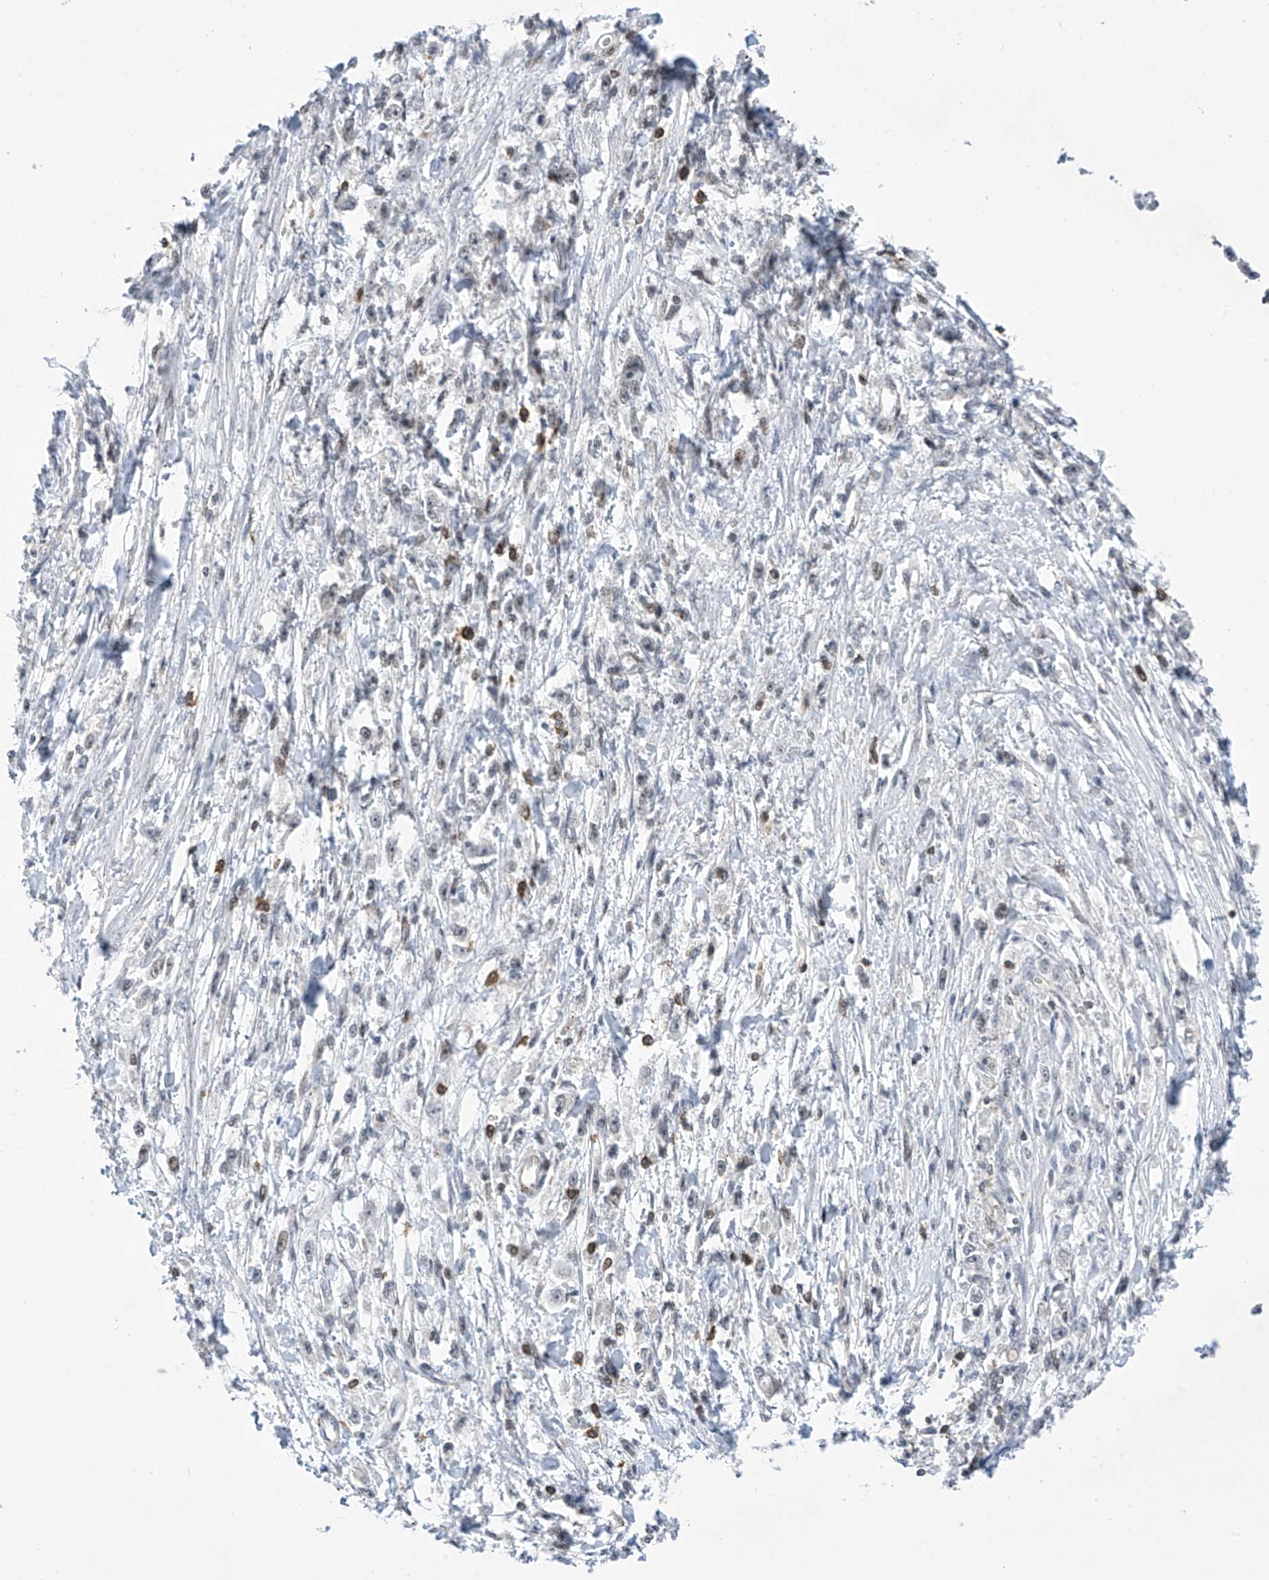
{"staining": {"intensity": "negative", "quantity": "none", "location": "none"}, "tissue": "stomach cancer", "cell_type": "Tumor cells", "image_type": "cancer", "snomed": [{"axis": "morphology", "description": "Adenocarcinoma, NOS"}, {"axis": "topography", "description": "Stomach"}], "caption": "This is a photomicrograph of immunohistochemistry staining of stomach cancer, which shows no expression in tumor cells.", "gene": "MSL3", "patient": {"sex": "female", "age": 59}}